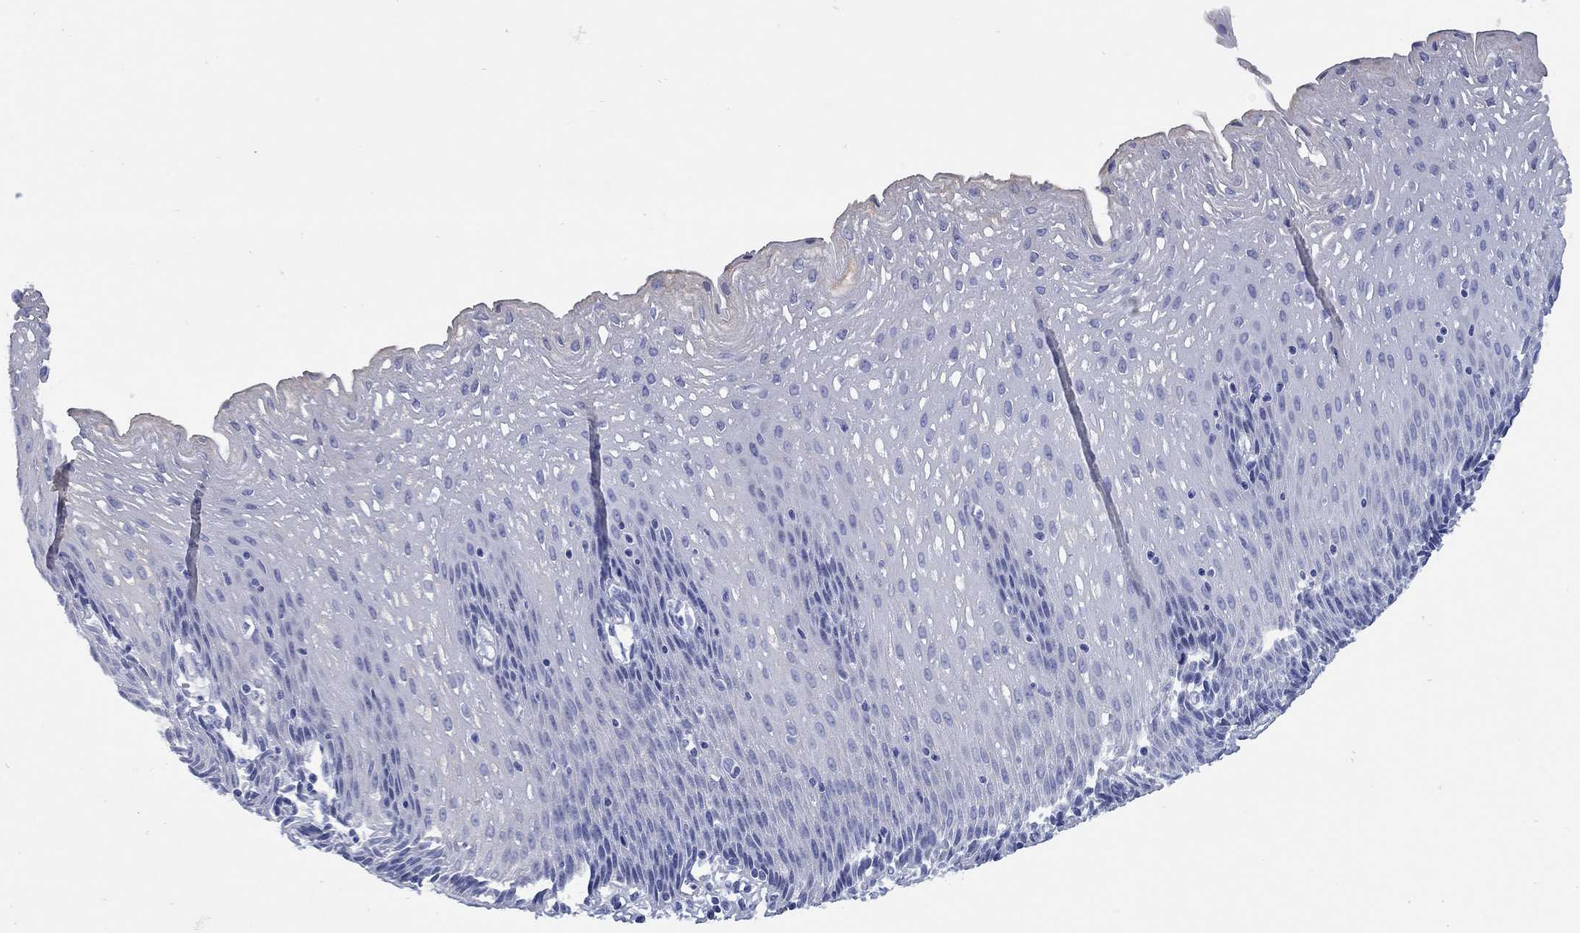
{"staining": {"intensity": "negative", "quantity": "none", "location": "none"}, "tissue": "esophagus", "cell_type": "Squamous epithelial cells", "image_type": "normal", "snomed": [{"axis": "morphology", "description": "Normal tissue, NOS"}, {"axis": "topography", "description": "Esophagus"}], "caption": "Protein analysis of benign esophagus reveals no significant staining in squamous epithelial cells. Nuclei are stained in blue.", "gene": "CCNA1", "patient": {"sex": "female", "age": 64}}